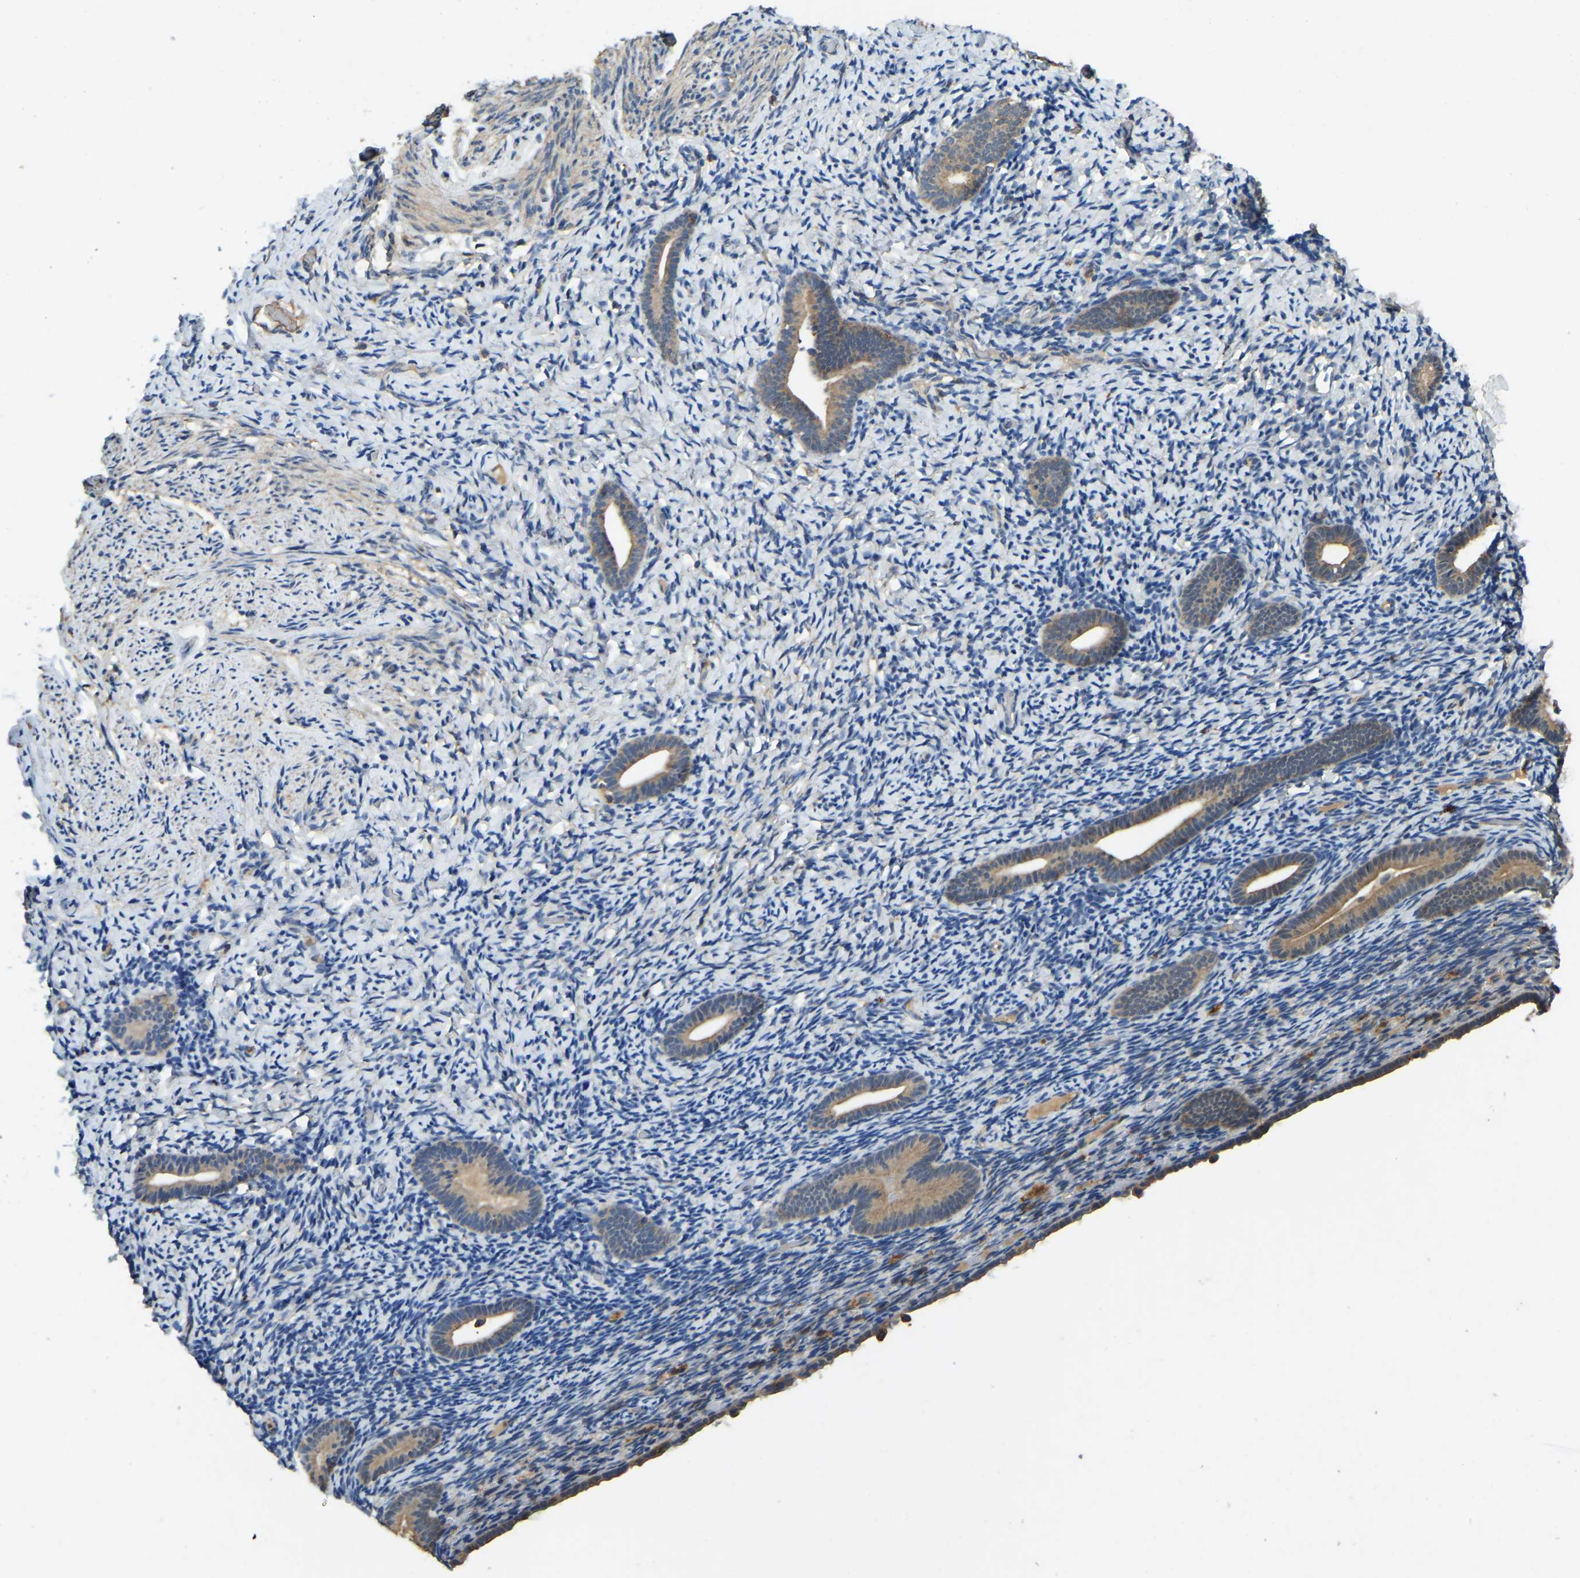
{"staining": {"intensity": "weak", "quantity": "<25%", "location": "cytoplasmic/membranous"}, "tissue": "endometrium", "cell_type": "Cells in endometrial stroma", "image_type": "normal", "snomed": [{"axis": "morphology", "description": "Normal tissue, NOS"}, {"axis": "topography", "description": "Endometrium"}], "caption": "This is a photomicrograph of immunohistochemistry staining of unremarkable endometrium, which shows no positivity in cells in endometrial stroma.", "gene": "ATP8B1", "patient": {"sex": "female", "age": 51}}